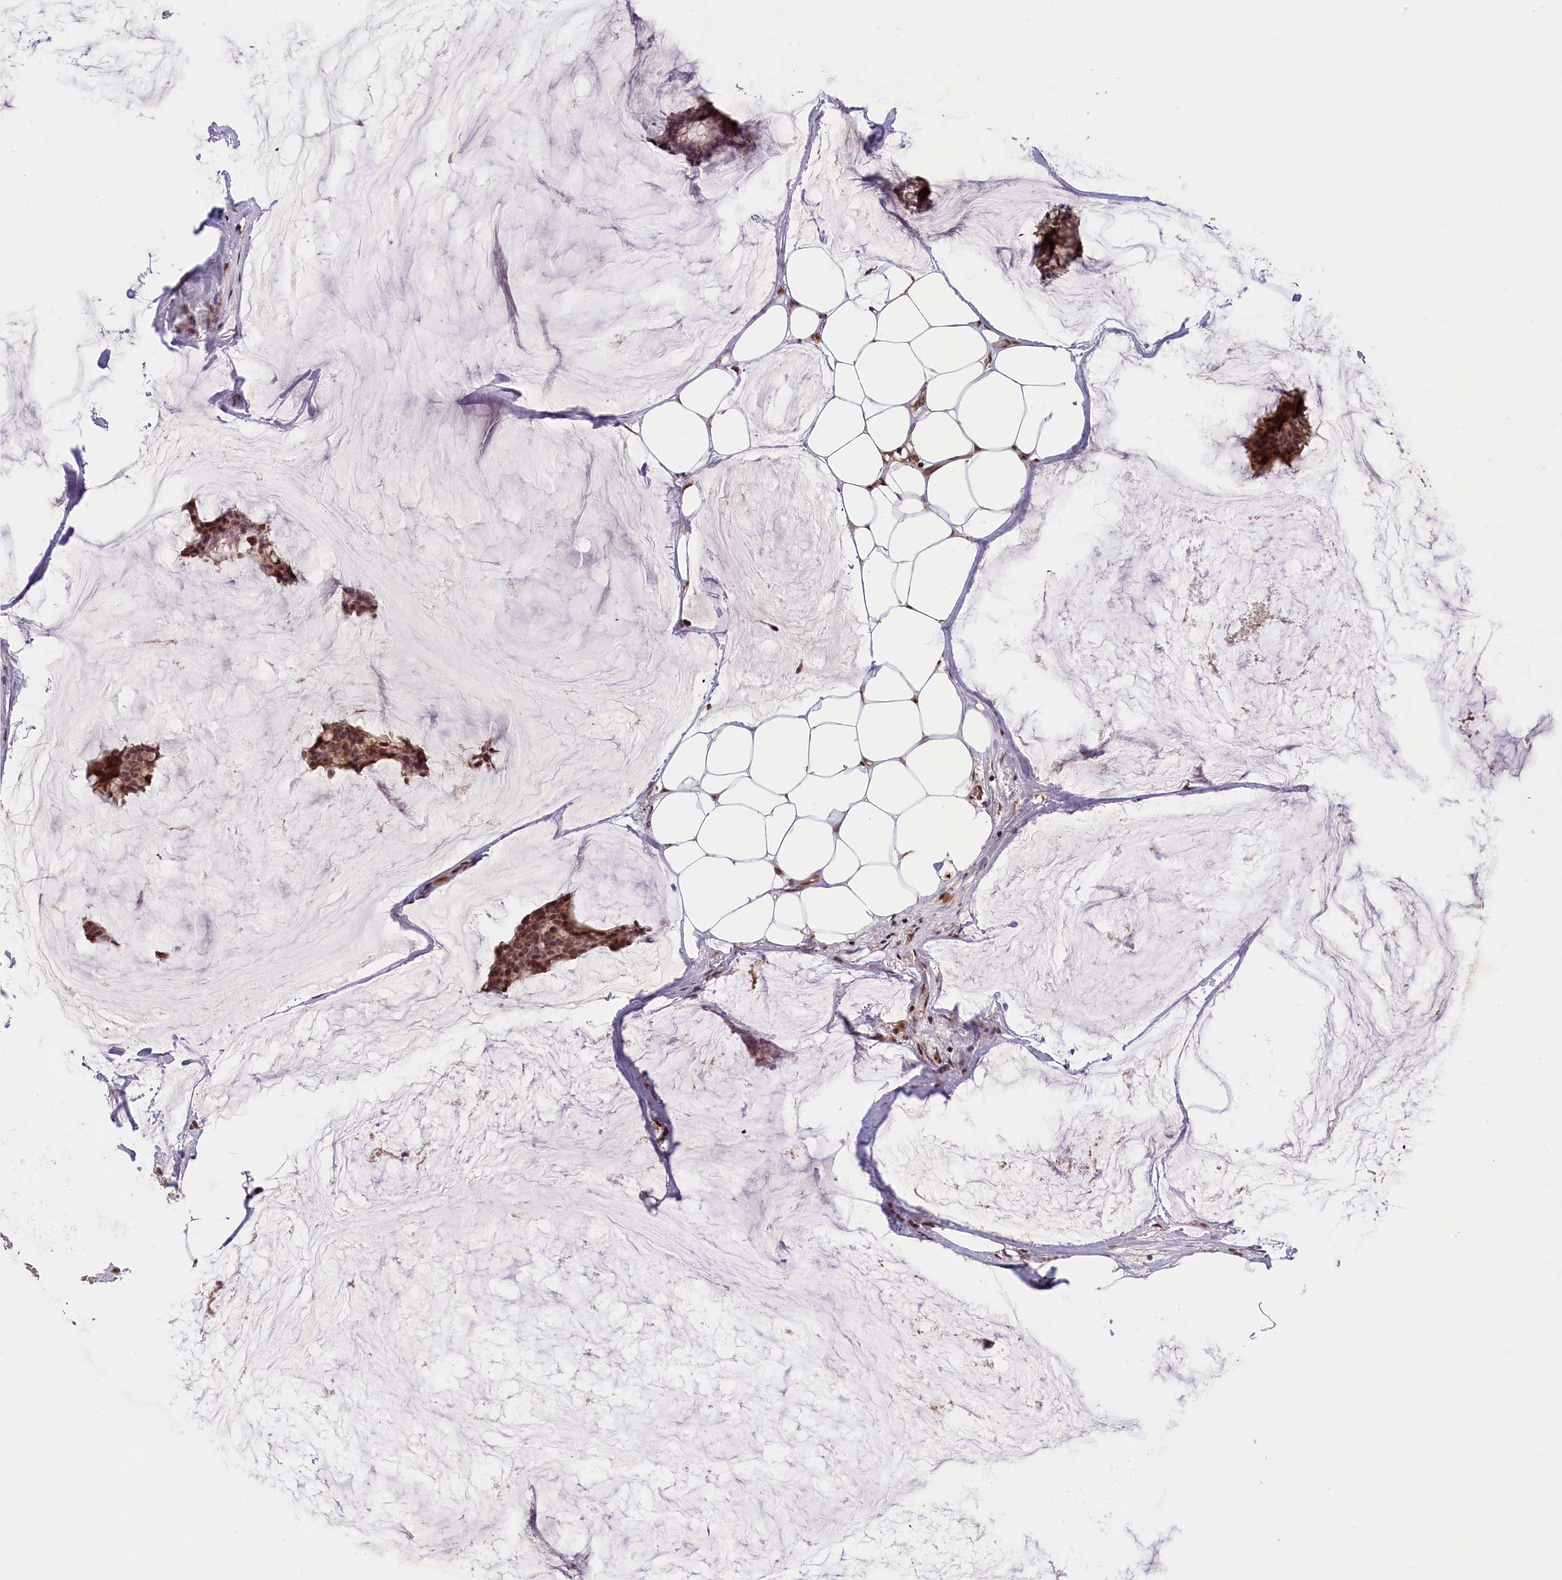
{"staining": {"intensity": "moderate", "quantity": ">75%", "location": "nuclear"}, "tissue": "breast cancer", "cell_type": "Tumor cells", "image_type": "cancer", "snomed": [{"axis": "morphology", "description": "Duct carcinoma"}, {"axis": "topography", "description": "Breast"}], "caption": "A brown stain highlights moderate nuclear staining of a protein in breast invasive ductal carcinoma tumor cells.", "gene": "KCNK6", "patient": {"sex": "female", "age": 93}}